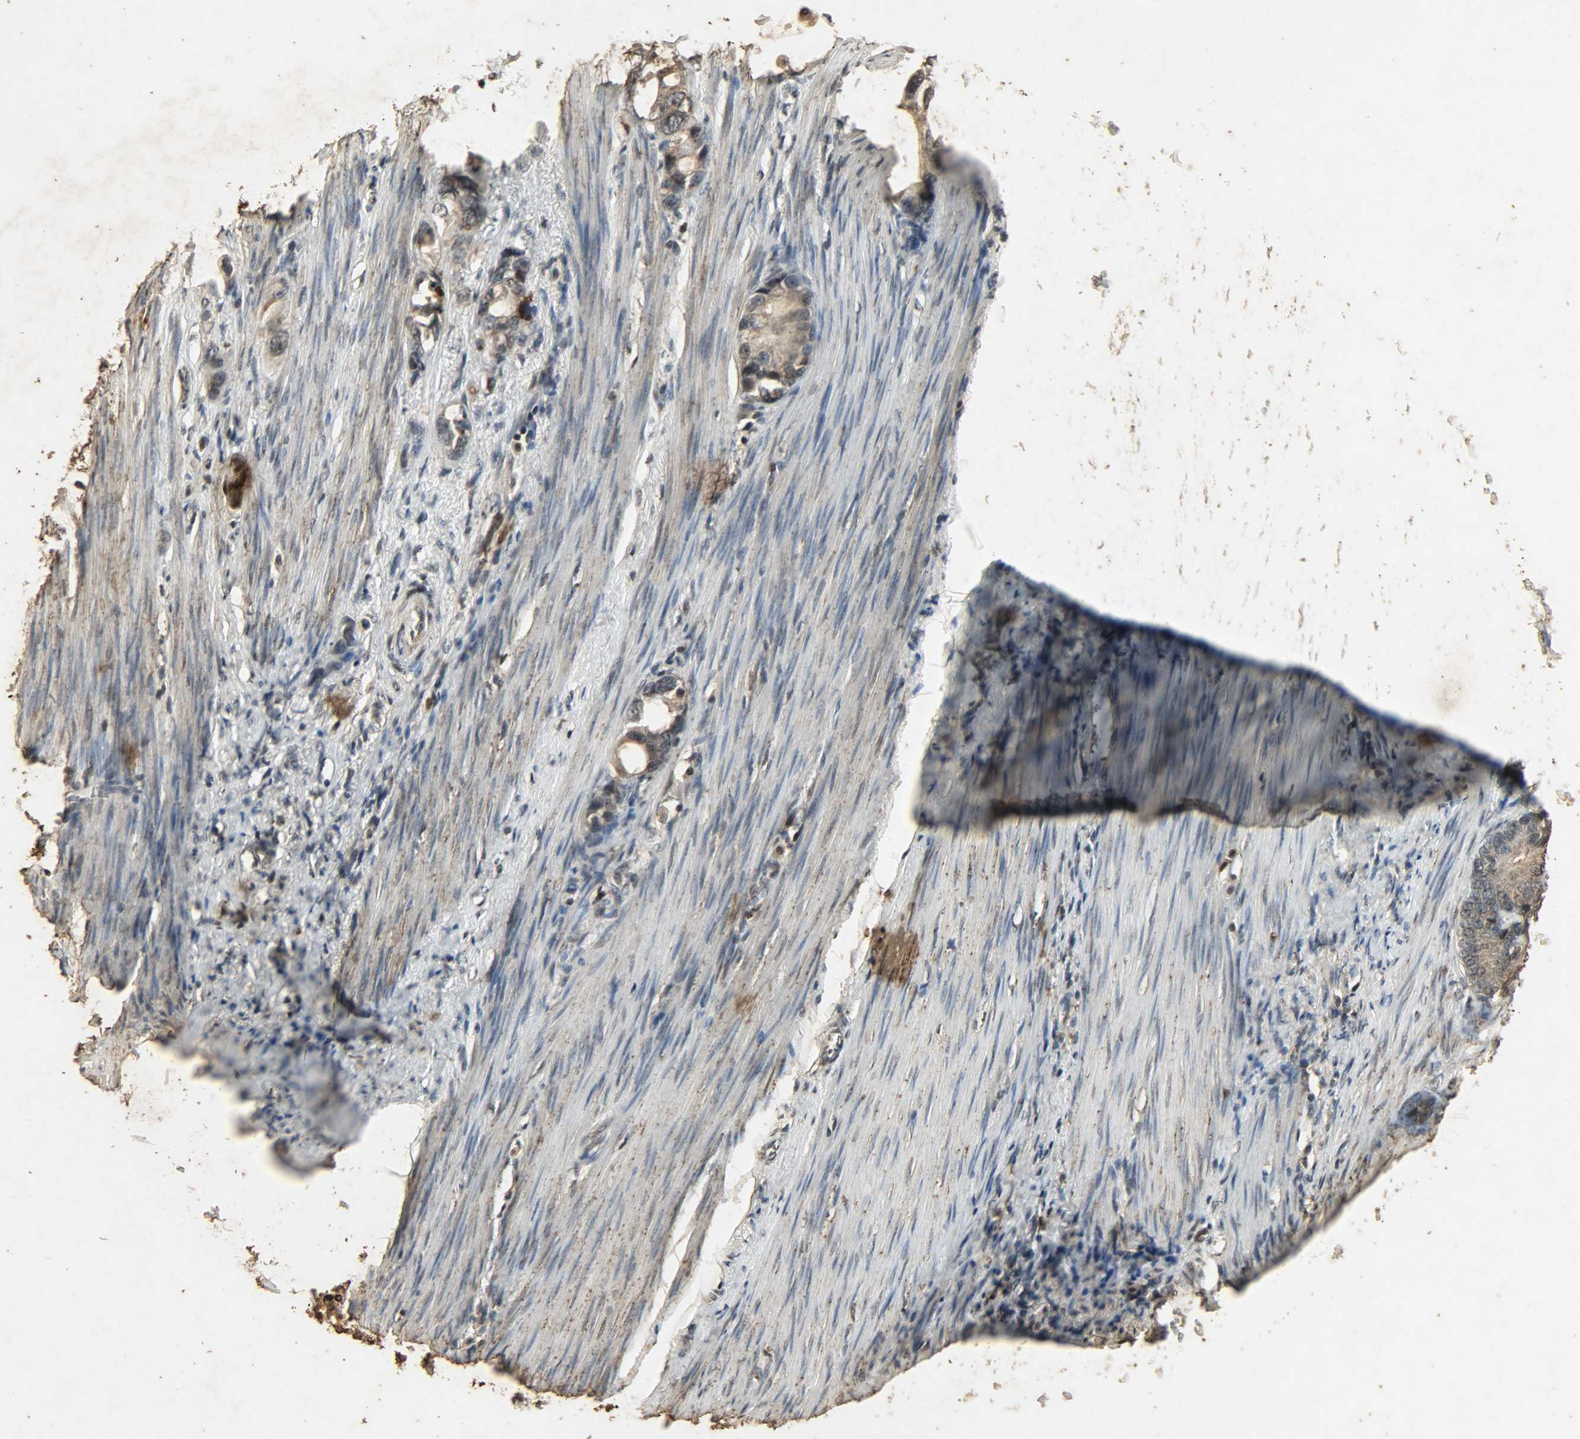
{"staining": {"intensity": "moderate", "quantity": ">75%", "location": "cytoplasmic/membranous,nuclear"}, "tissue": "stomach cancer", "cell_type": "Tumor cells", "image_type": "cancer", "snomed": [{"axis": "morphology", "description": "Adenocarcinoma, NOS"}, {"axis": "topography", "description": "Stomach"}], "caption": "About >75% of tumor cells in adenocarcinoma (stomach) exhibit moderate cytoplasmic/membranous and nuclear protein positivity as visualized by brown immunohistochemical staining.", "gene": "PPP3R1", "patient": {"sex": "female", "age": 75}}